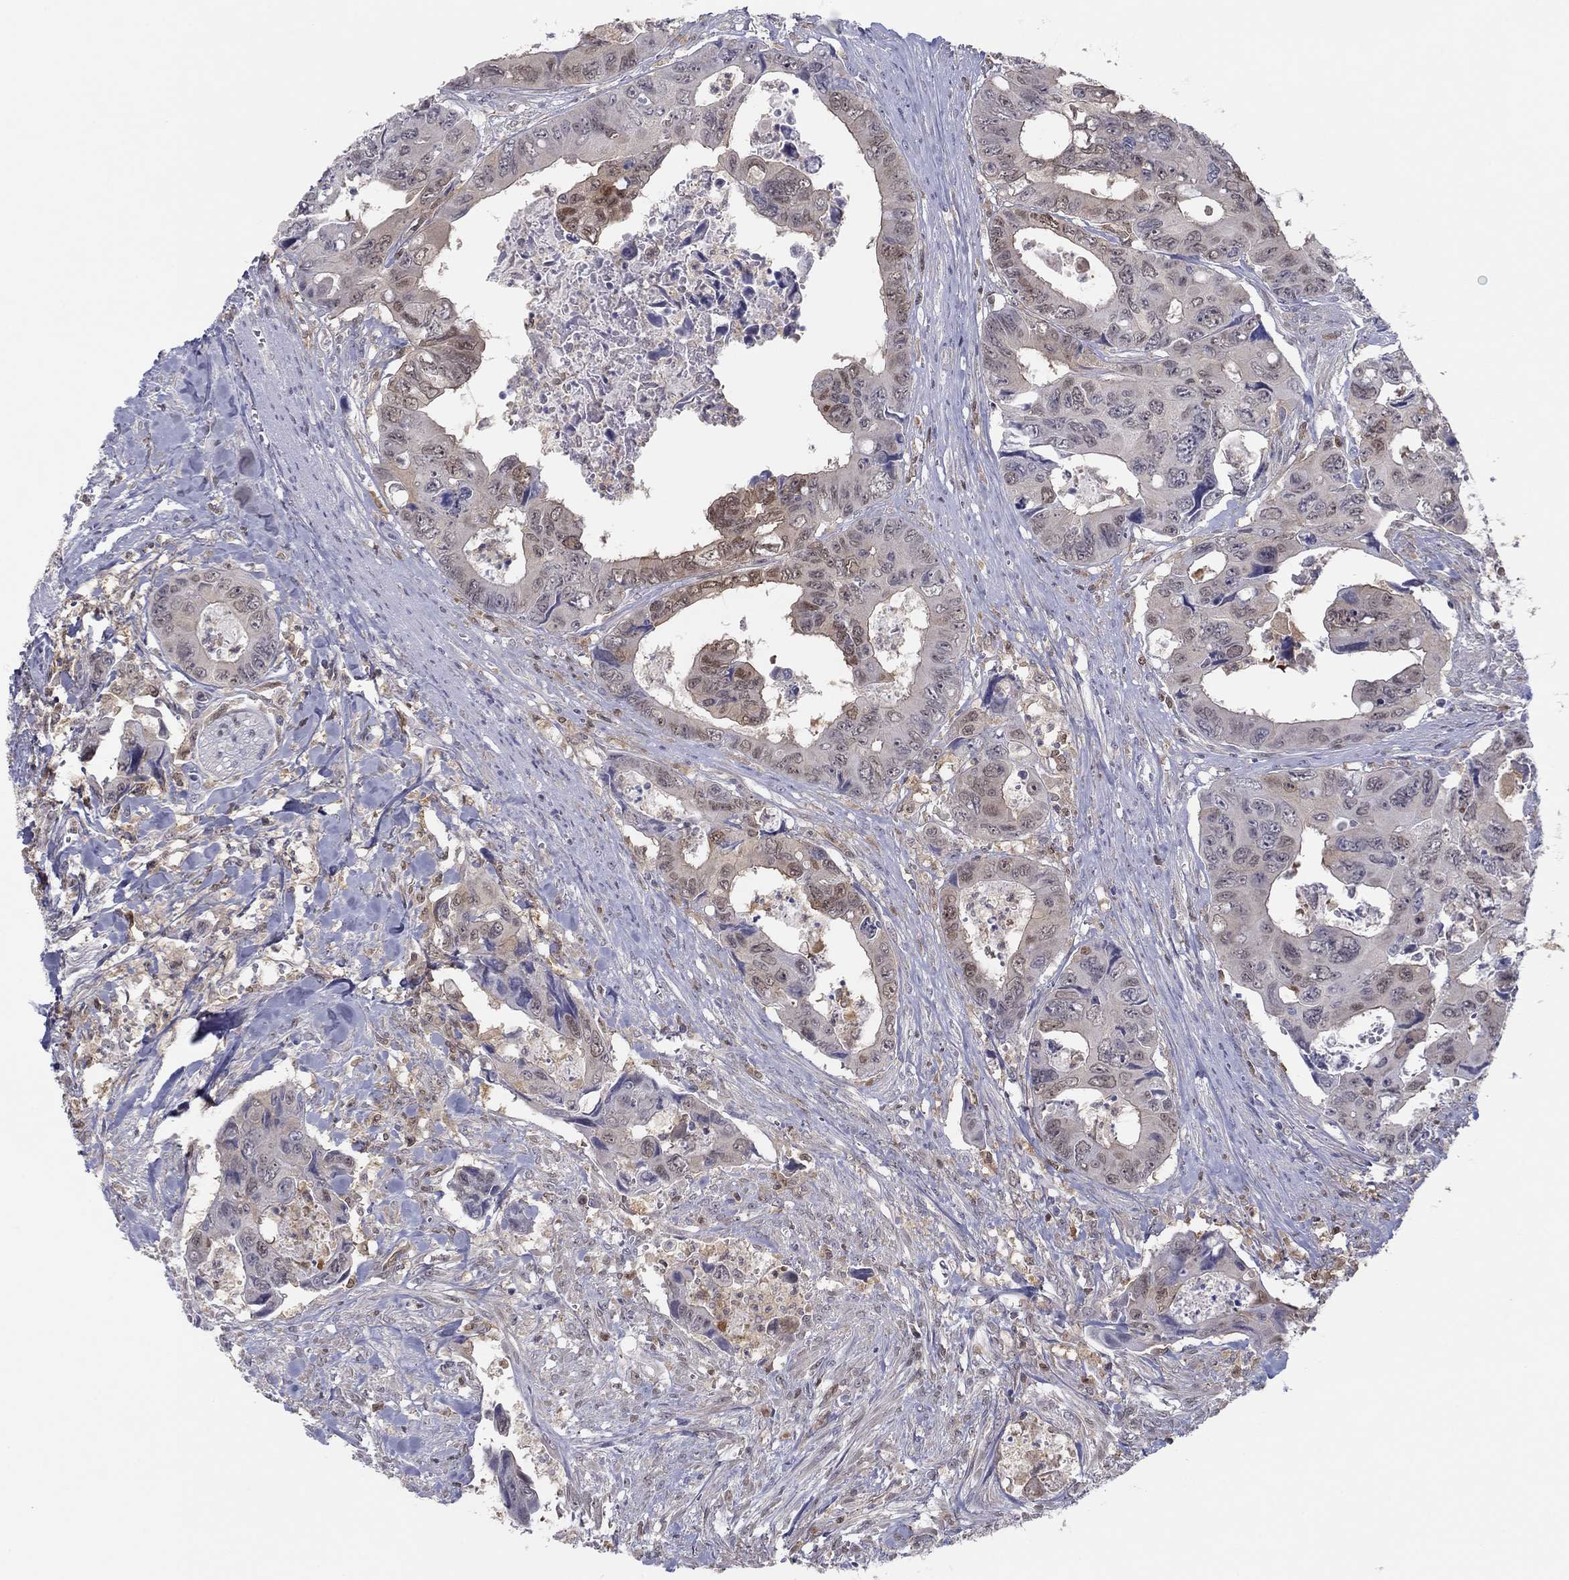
{"staining": {"intensity": "moderate", "quantity": "<25%", "location": "nuclear"}, "tissue": "colorectal cancer", "cell_type": "Tumor cells", "image_type": "cancer", "snomed": [{"axis": "morphology", "description": "Adenocarcinoma, NOS"}, {"axis": "topography", "description": "Rectum"}], "caption": "Brown immunohistochemical staining in human adenocarcinoma (colorectal) exhibits moderate nuclear expression in approximately <25% of tumor cells.", "gene": "PDXK", "patient": {"sex": "male", "age": 62}}